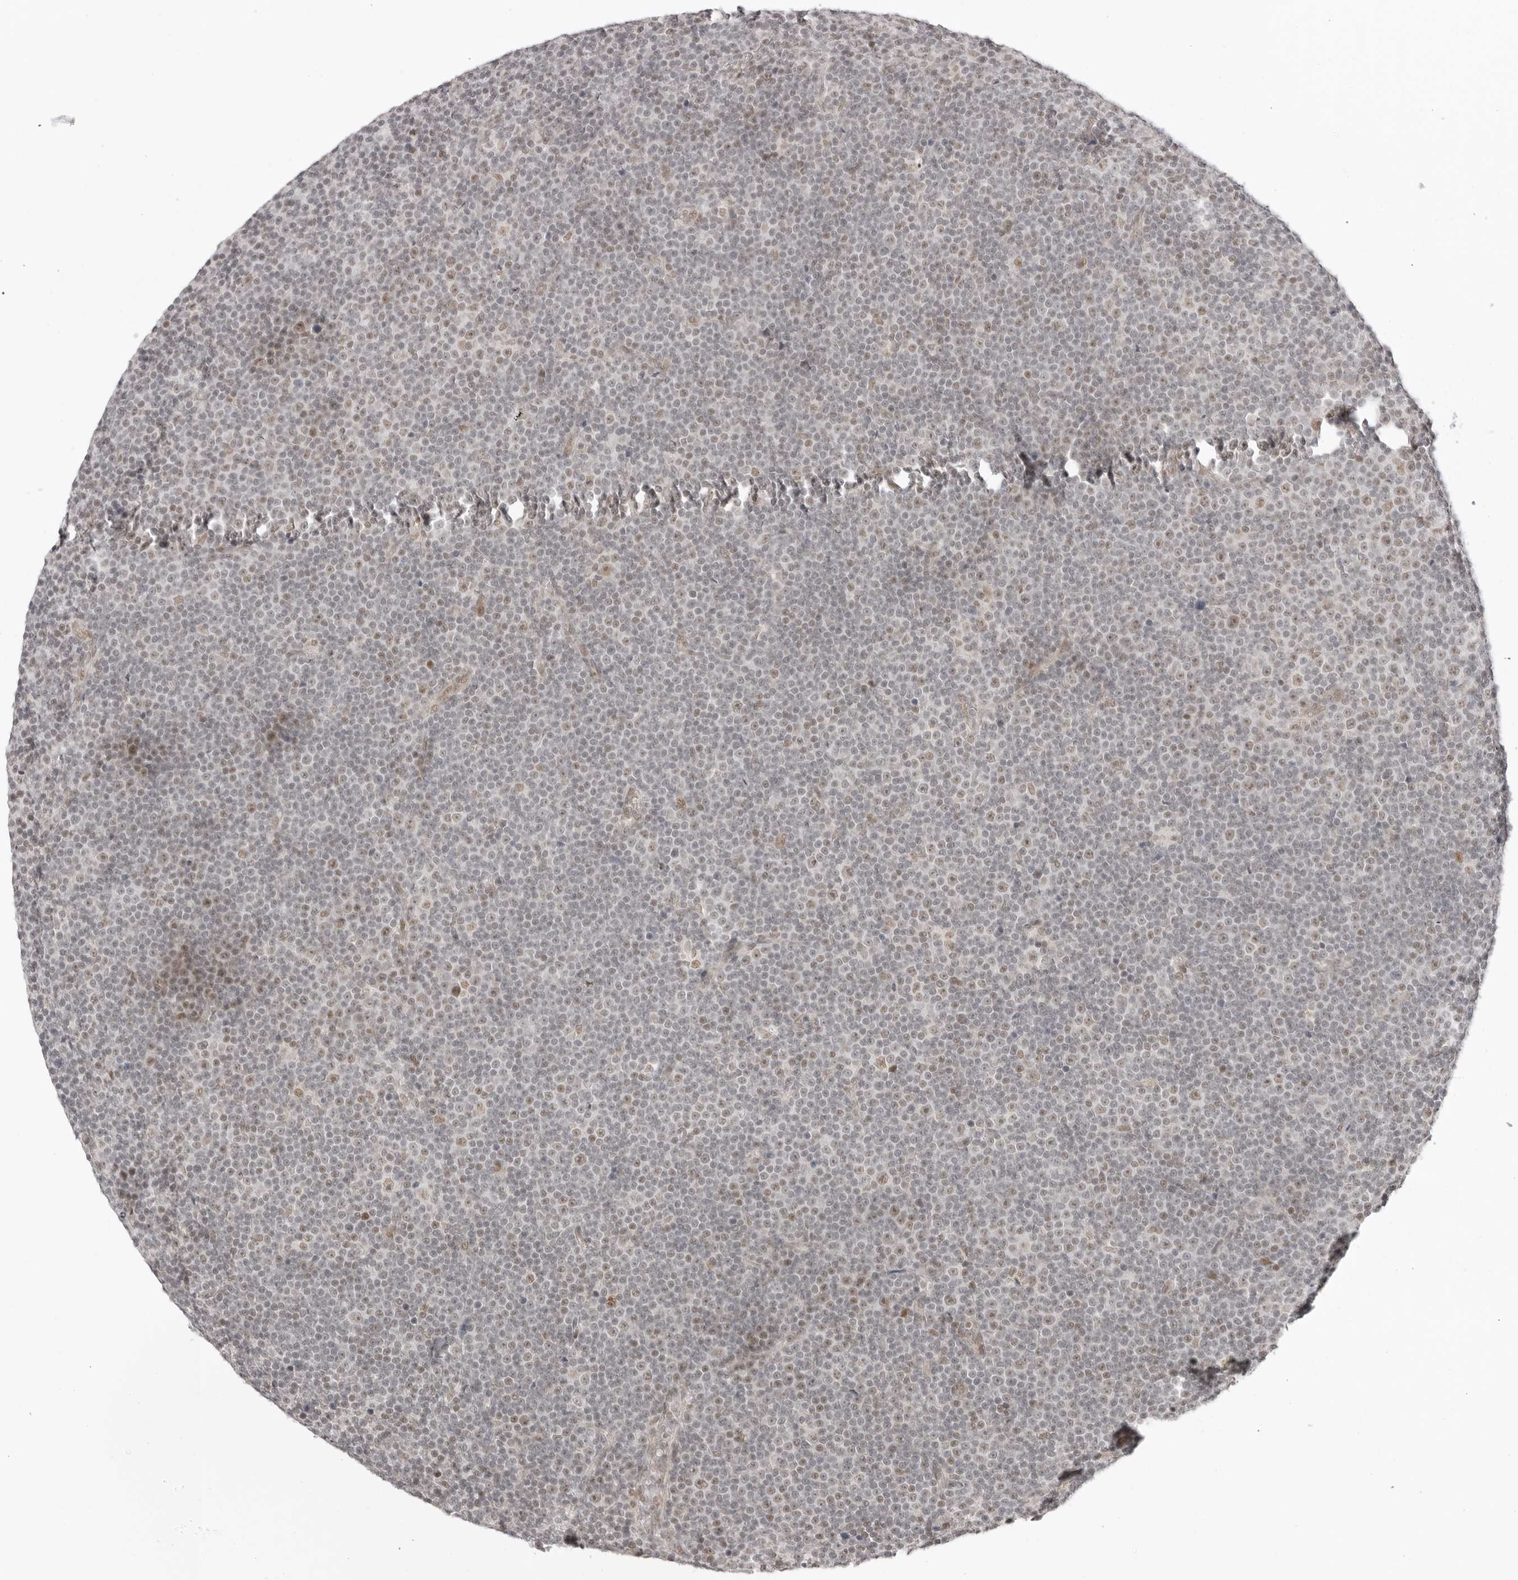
{"staining": {"intensity": "weak", "quantity": "<25%", "location": "nuclear"}, "tissue": "lymphoma", "cell_type": "Tumor cells", "image_type": "cancer", "snomed": [{"axis": "morphology", "description": "Malignant lymphoma, non-Hodgkin's type, Low grade"}, {"axis": "topography", "description": "Lymph node"}], "caption": "An IHC micrograph of lymphoma is shown. There is no staining in tumor cells of lymphoma.", "gene": "TCIM", "patient": {"sex": "female", "age": 67}}